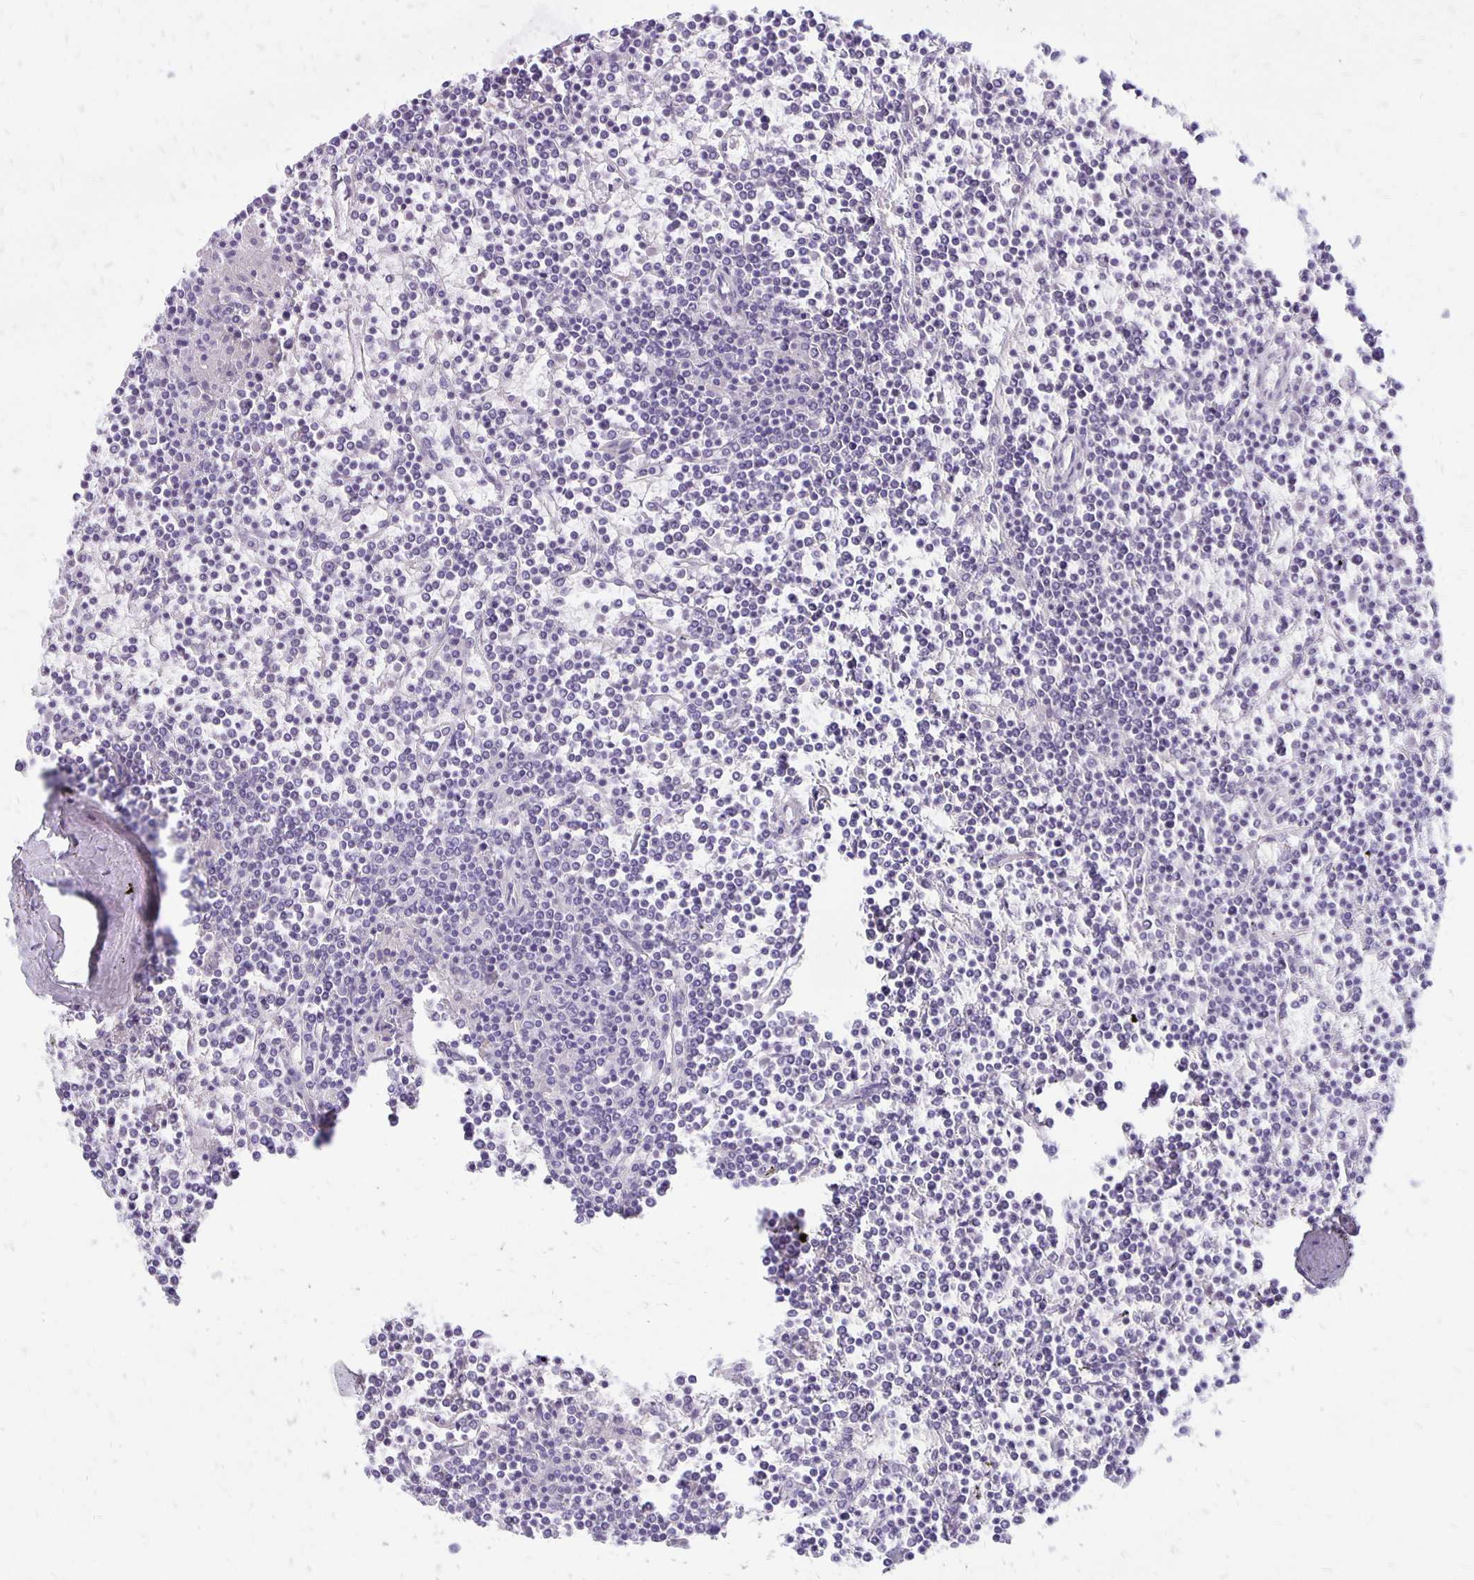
{"staining": {"intensity": "negative", "quantity": "none", "location": "none"}, "tissue": "lymphoma", "cell_type": "Tumor cells", "image_type": "cancer", "snomed": [{"axis": "morphology", "description": "Malignant lymphoma, non-Hodgkin's type, Low grade"}, {"axis": "topography", "description": "Spleen"}], "caption": "An image of human low-grade malignant lymphoma, non-Hodgkin's type is negative for staining in tumor cells.", "gene": "ANKRD45", "patient": {"sex": "female", "age": 19}}